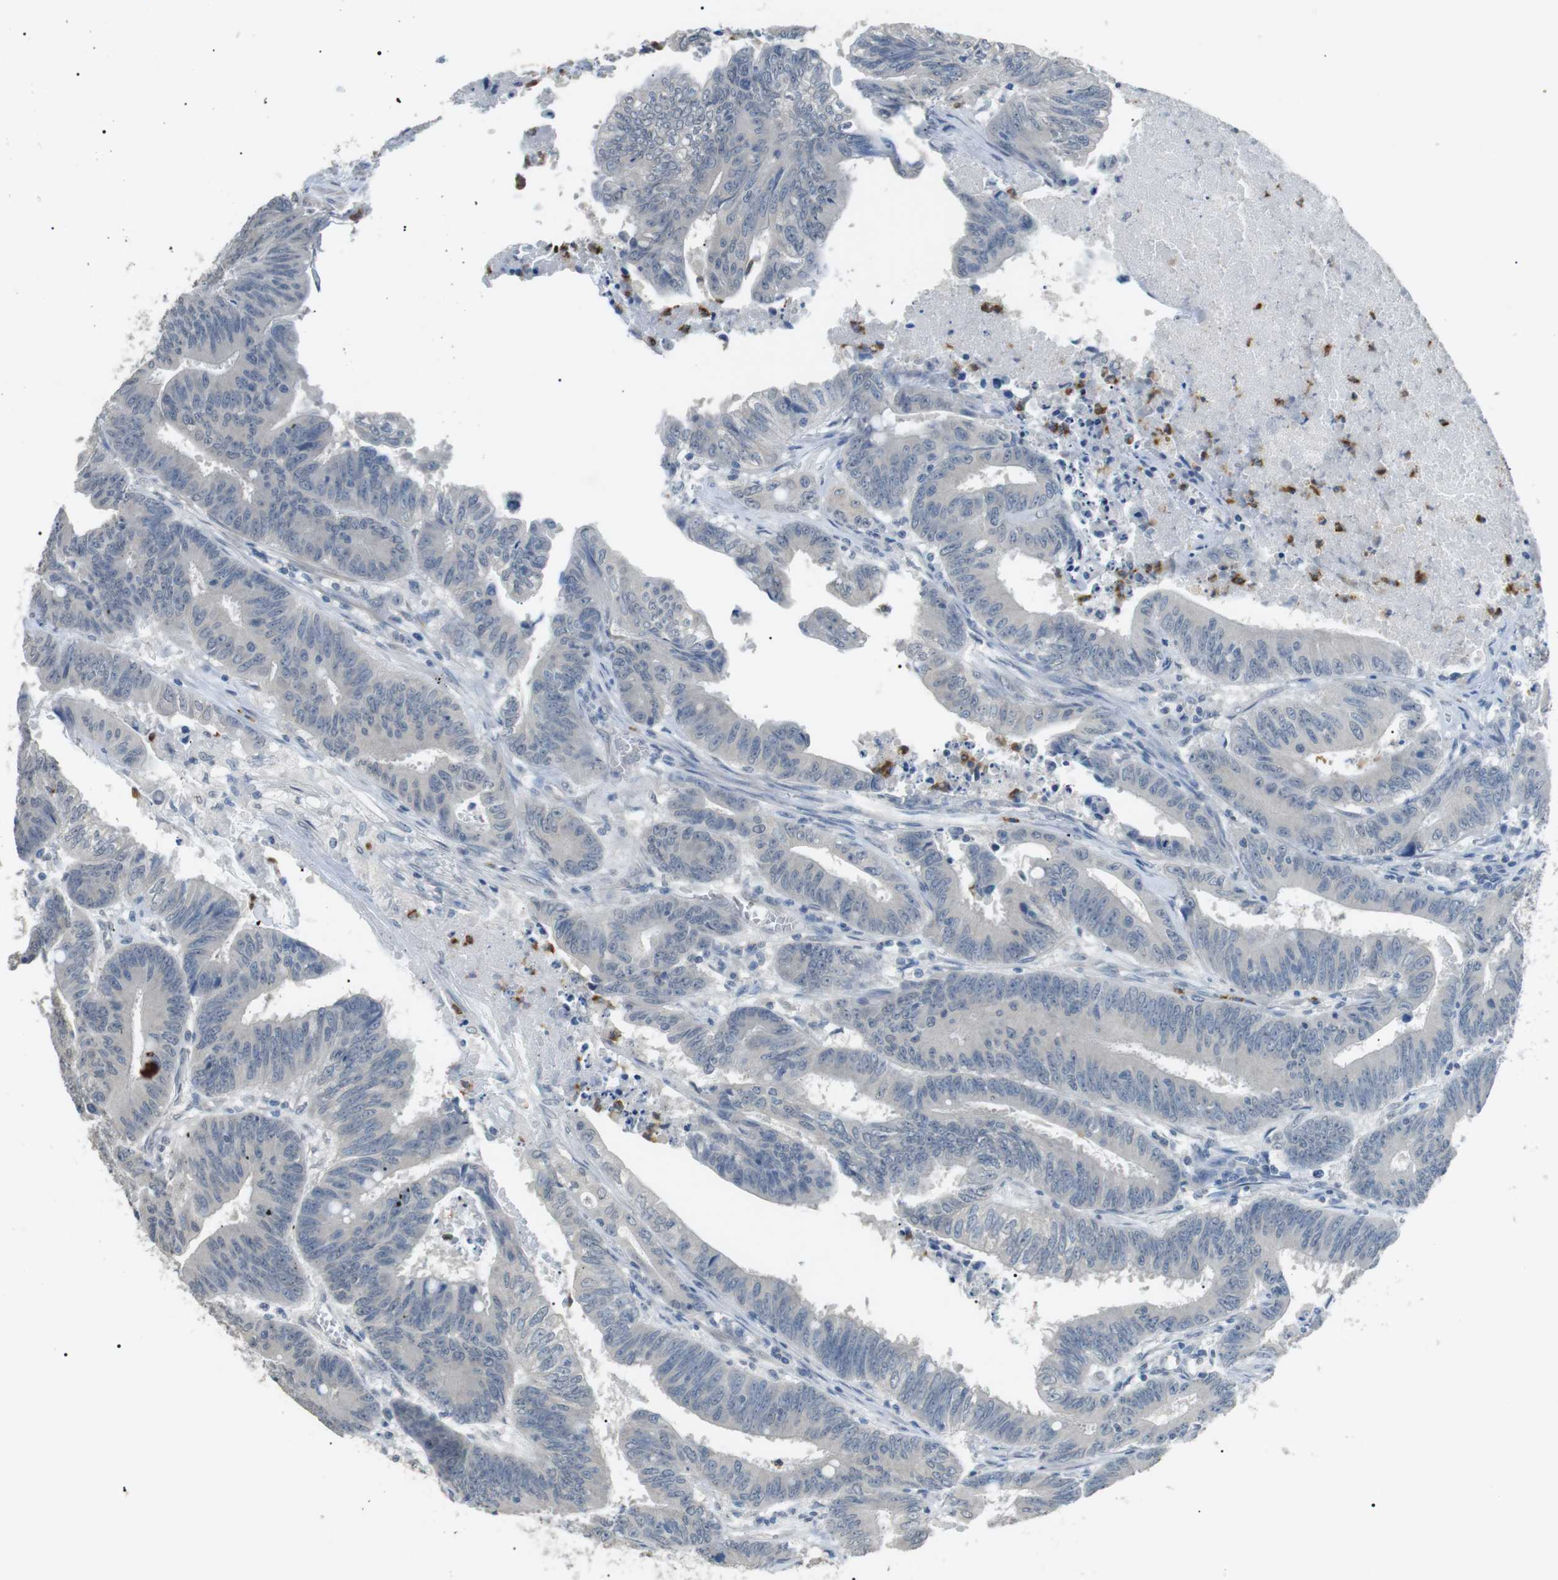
{"staining": {"intensity": "negative", "quantity": "none", "location": "none"}, "tissue": "colorectal cancer", "cell_type": "Tumor cells", "image_type": "cancer", "snomed": [{"axis": "morphology", "description": "Adenocarcinoma, NOS"}, {"axis": "topography", "description": "Colon"}], "caption": "This is an immunohistochemistry (IHC) histopathology image of colorectal cancer. There is no staining in tumor cells.", "gene": "GZMM", "patient": {"sex": "male", "age": 45}}